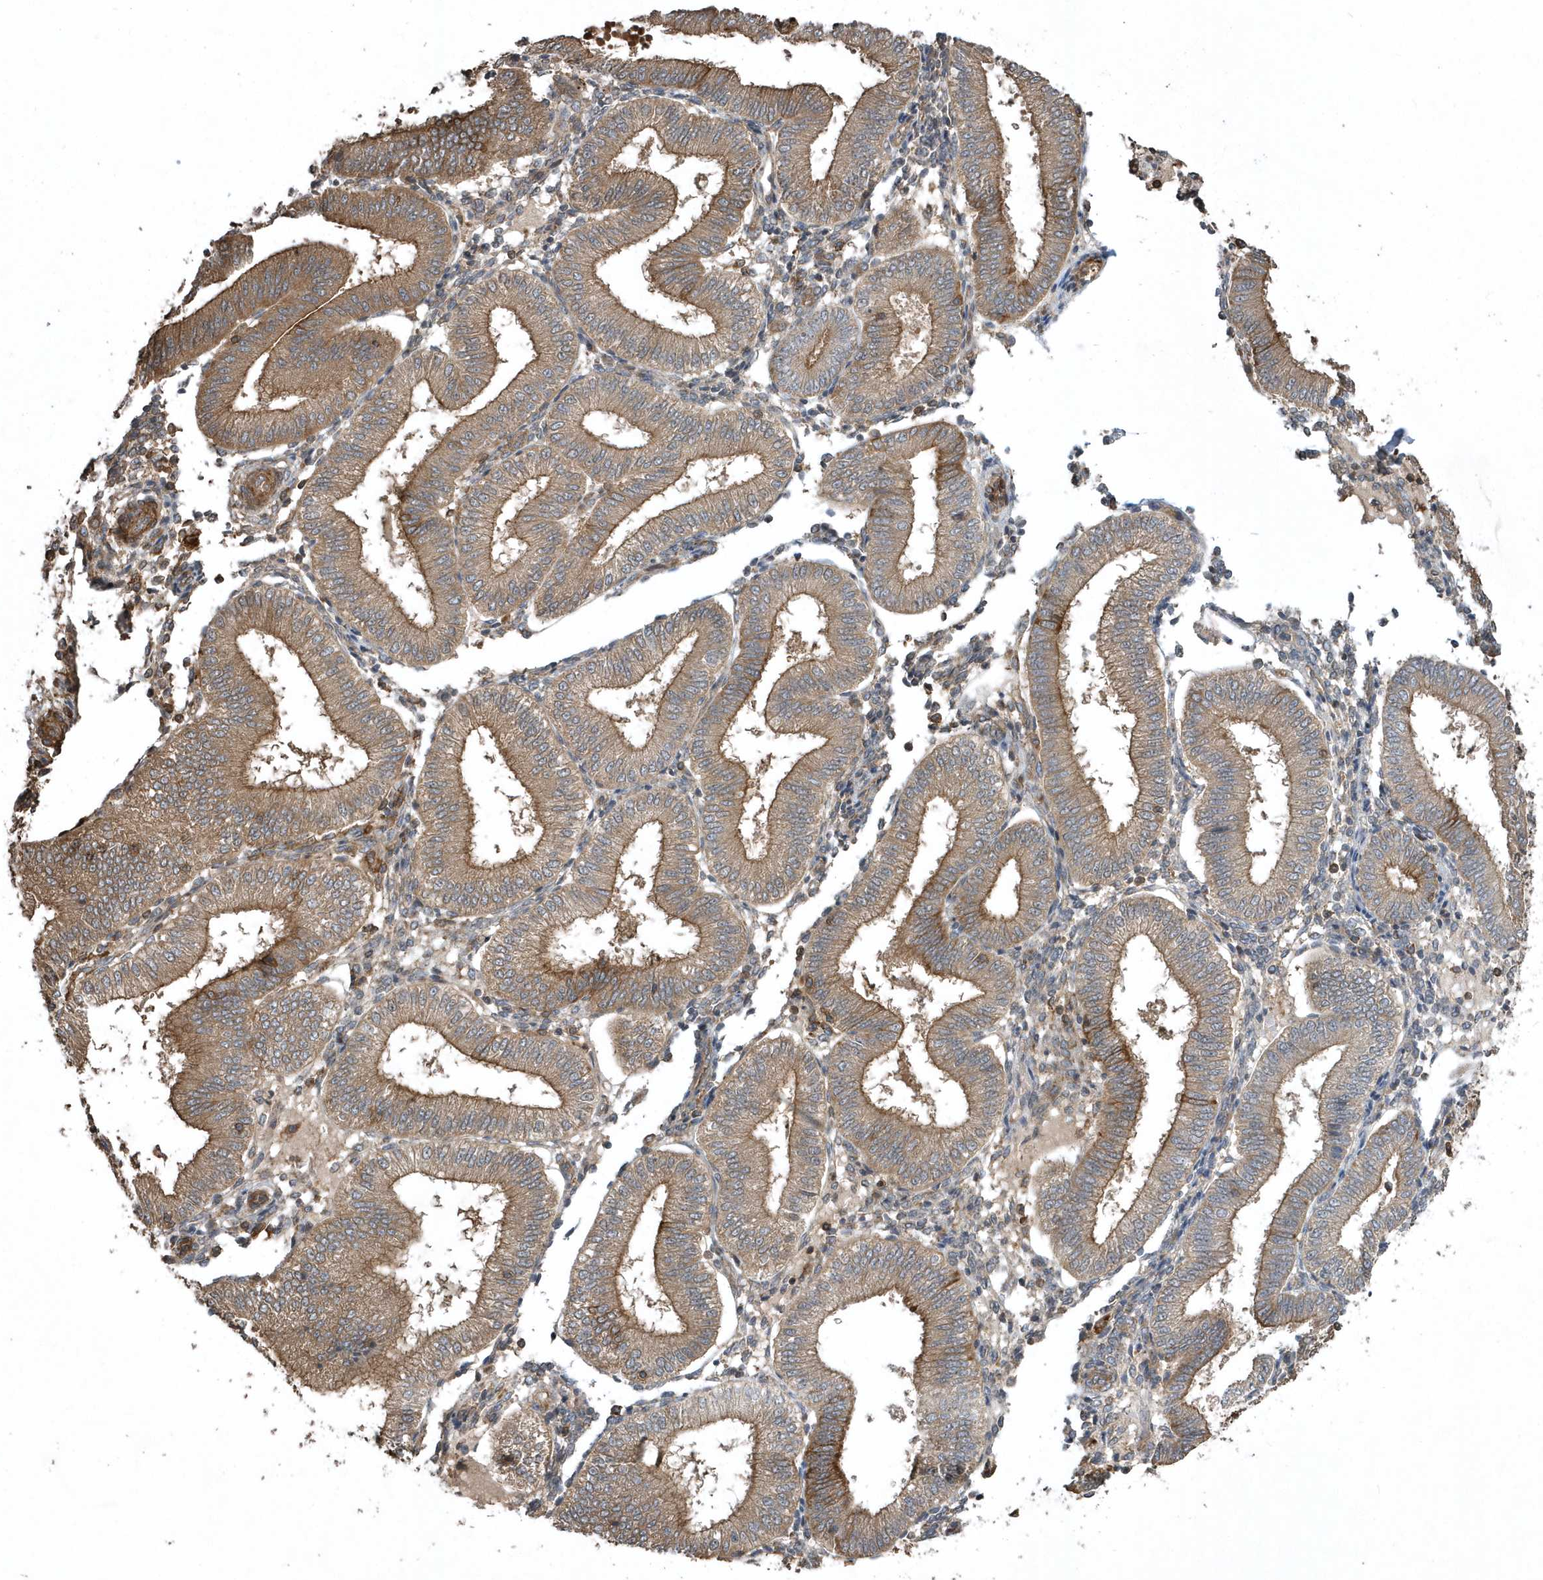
{"staining": {"intensity": "negative", "quantity": "none", "location": "none"}, "tissue": "endometrium", "cell_type": "Cells in endometrial stroma", "image_type": "normal", "snomed": [{"axis": "morphology", "description": "Normal tissue, NOS"}, {"axis": "topography", "description": "Endometrium"}], "caption": "High power microscopy histopathology image of an immunohistochemistry (IHC) image of benign endometrium, revealing no significant positivity in cells in endometrial stroma.", "gene": "SENP8", "patient": {"sex": "female", "age": 39}}